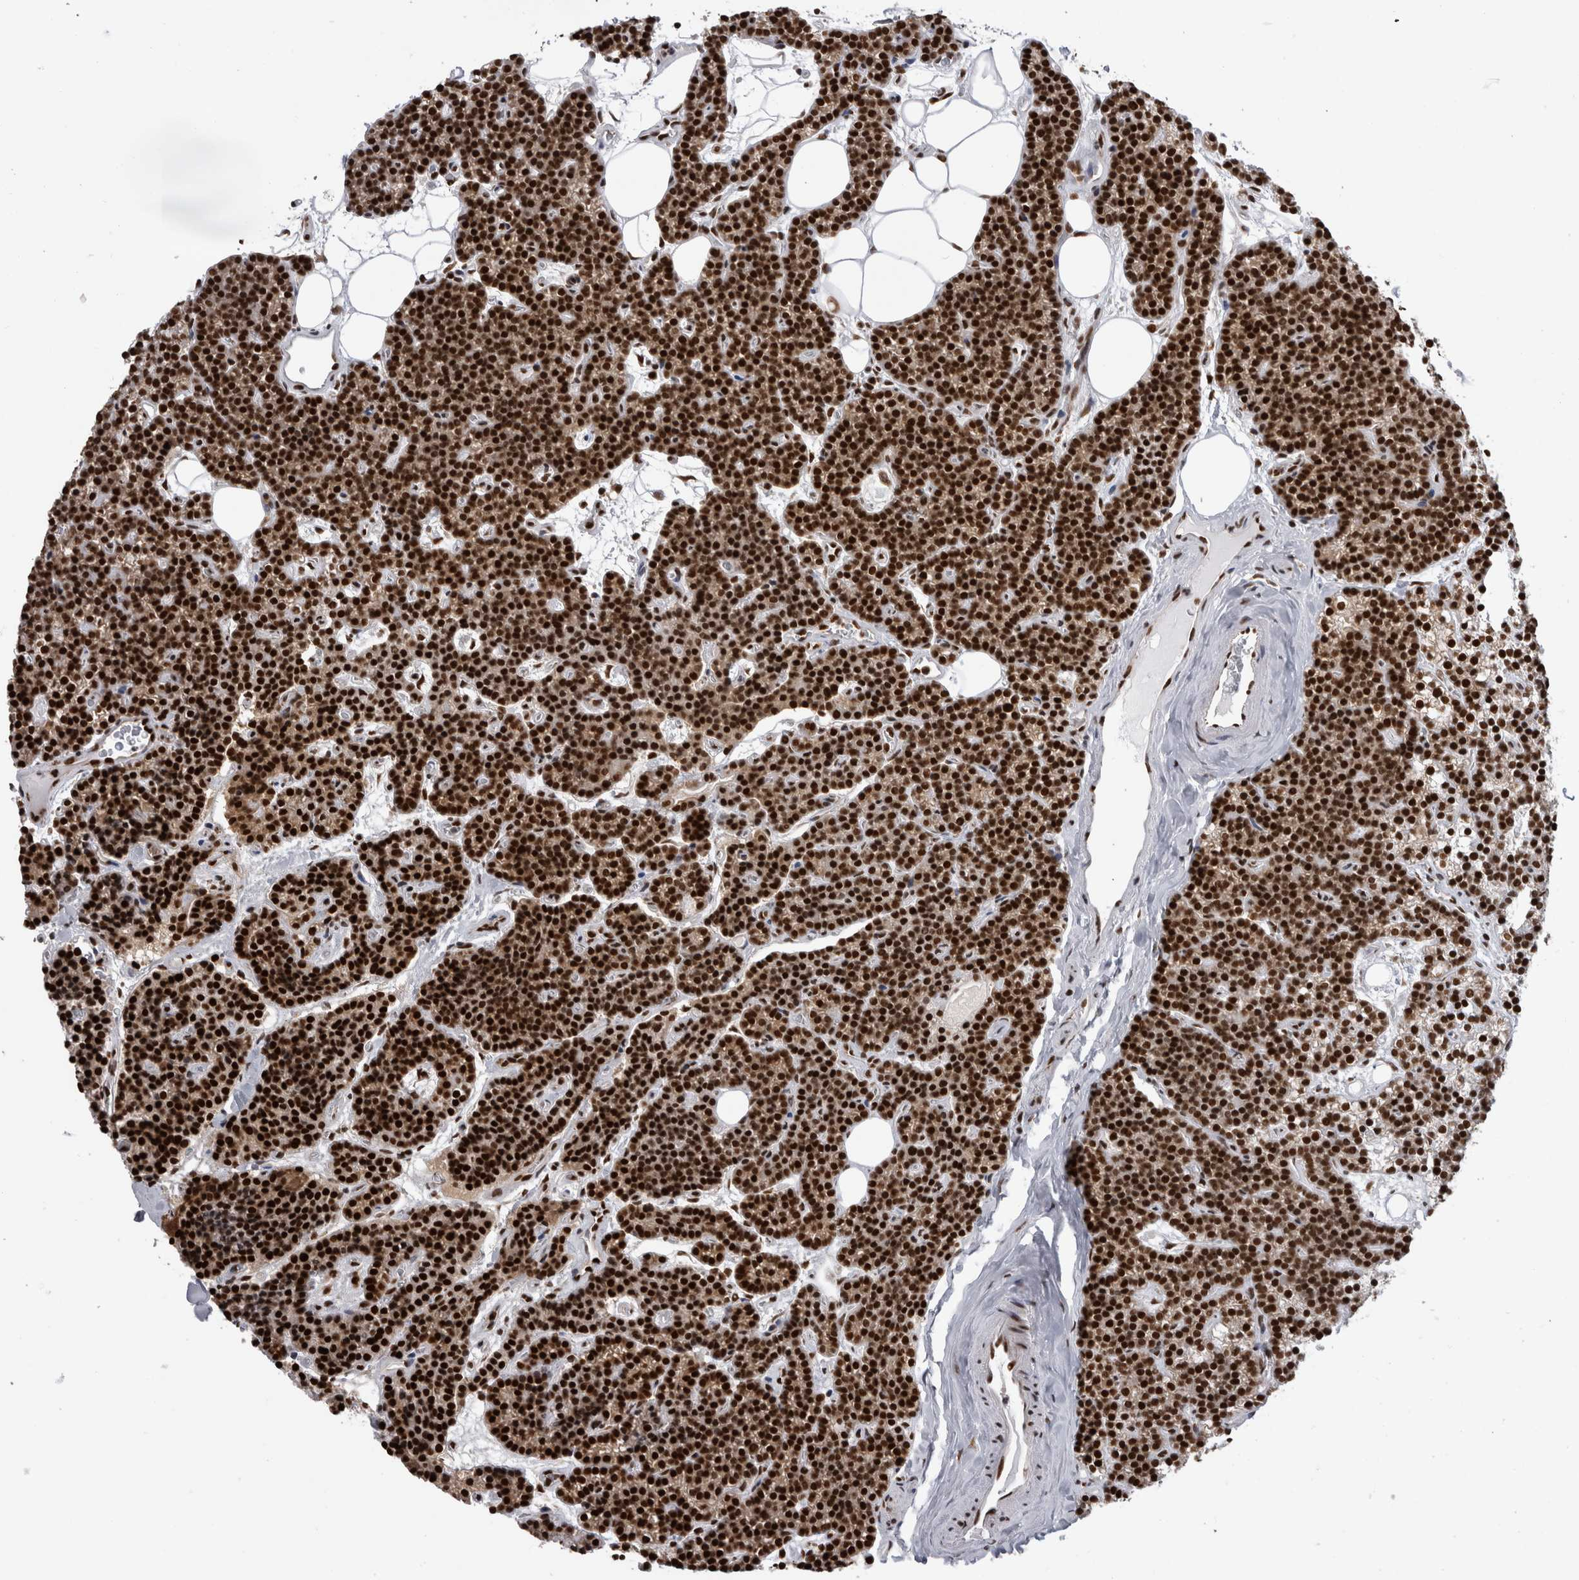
{"staining": {"intensity": "strong", "quantity": "25%-75%", "location": "nuclear"}, "tissue": "parathyroid gland", "cell_type": "Glandular cells", "image_type": "normal", "snomed": [{"axis": "morphology", "description": "Normal tissue, NOS"}, {"axis": "topography", "description": "Parathyroid gland"}], "caption": "The micrograph displays a brown stain indicating the presence of a protein in the nuclear of glandular cells in parathyroid gland. (Stains: DAB (3,3'-diaminobenzidine) in brown, nuclei in blue, Microscopy: brightfield microscopy at high magnification).", "gene": "ZSCAN2", "patient": {"sex": "male", "age": 42}}